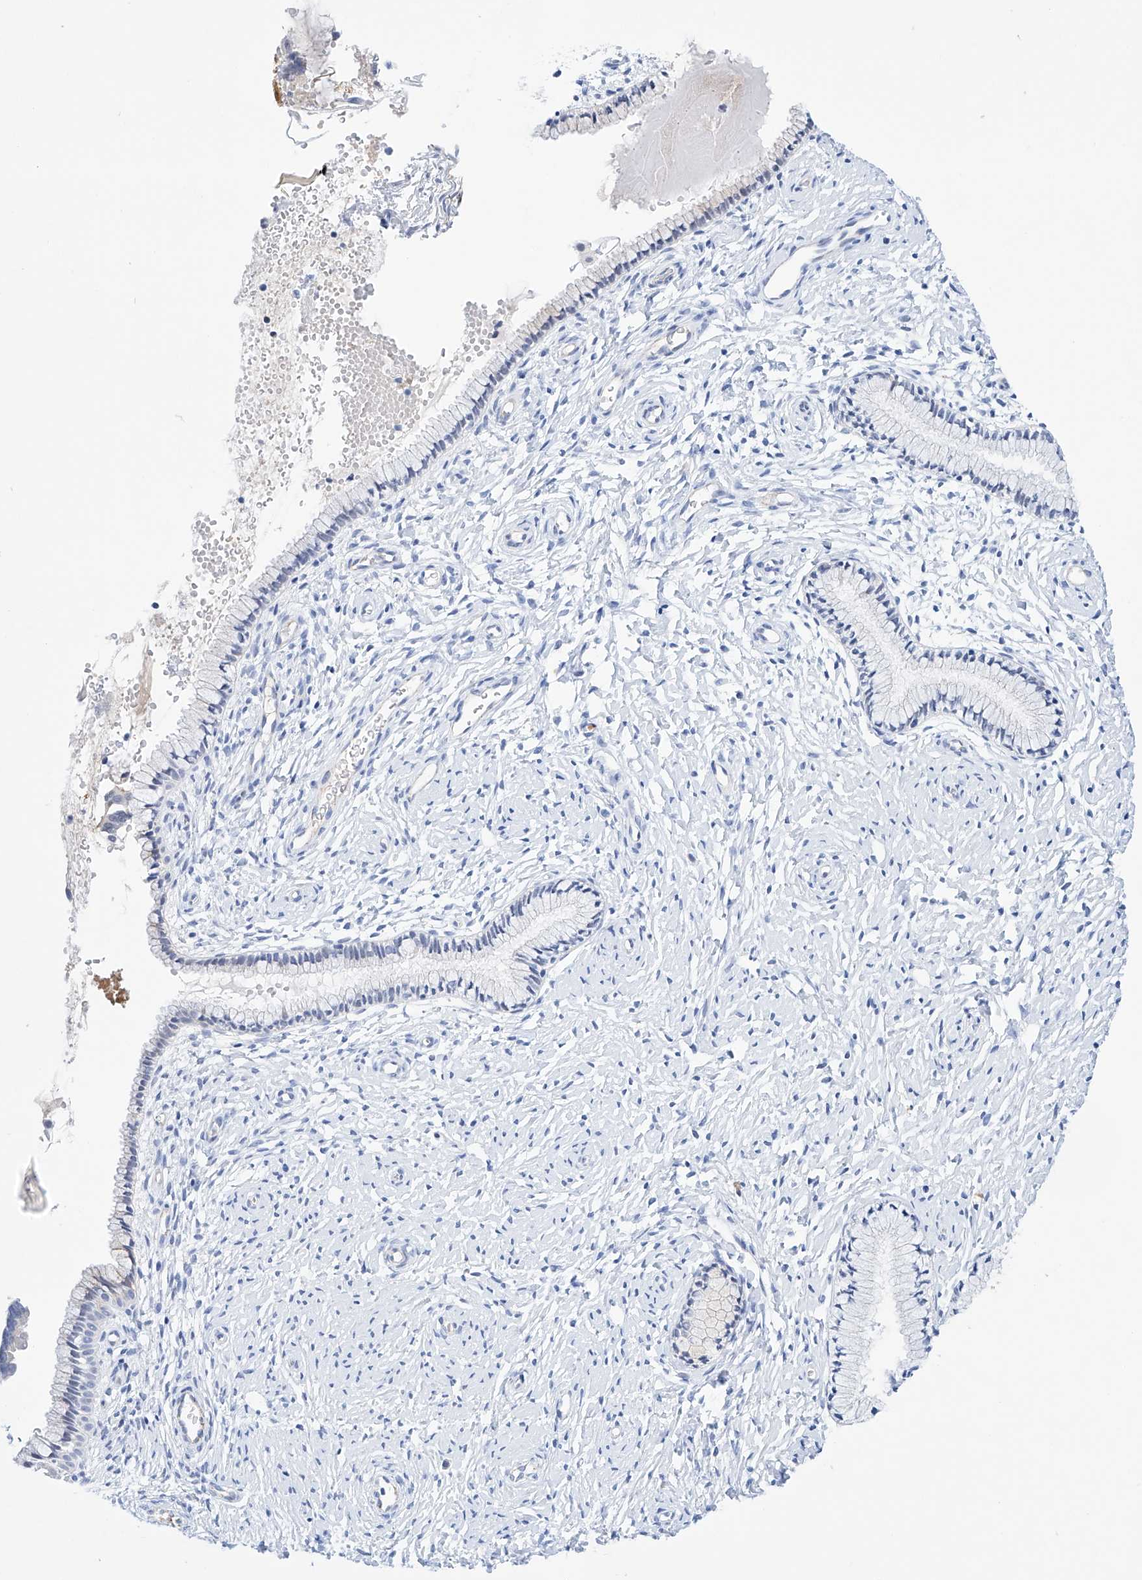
{"staining": {"intensity": "negative", "quantity": "none", "location": "none"}, "tissue": "cervix", "cell_type": "Glandular cells", "image_type": "normal", "snomed": [{"axis": "morphology", "description": "Normal tissue, NOS"}, {"axis": "topography", "description": "Cervix"}], "caption": "This is an immunohistochemistry histopathology image of benign cervix. There is no expression in glandular cells.", "gene": "ETV7", "patient": {"sex": "female", "age": 33}}